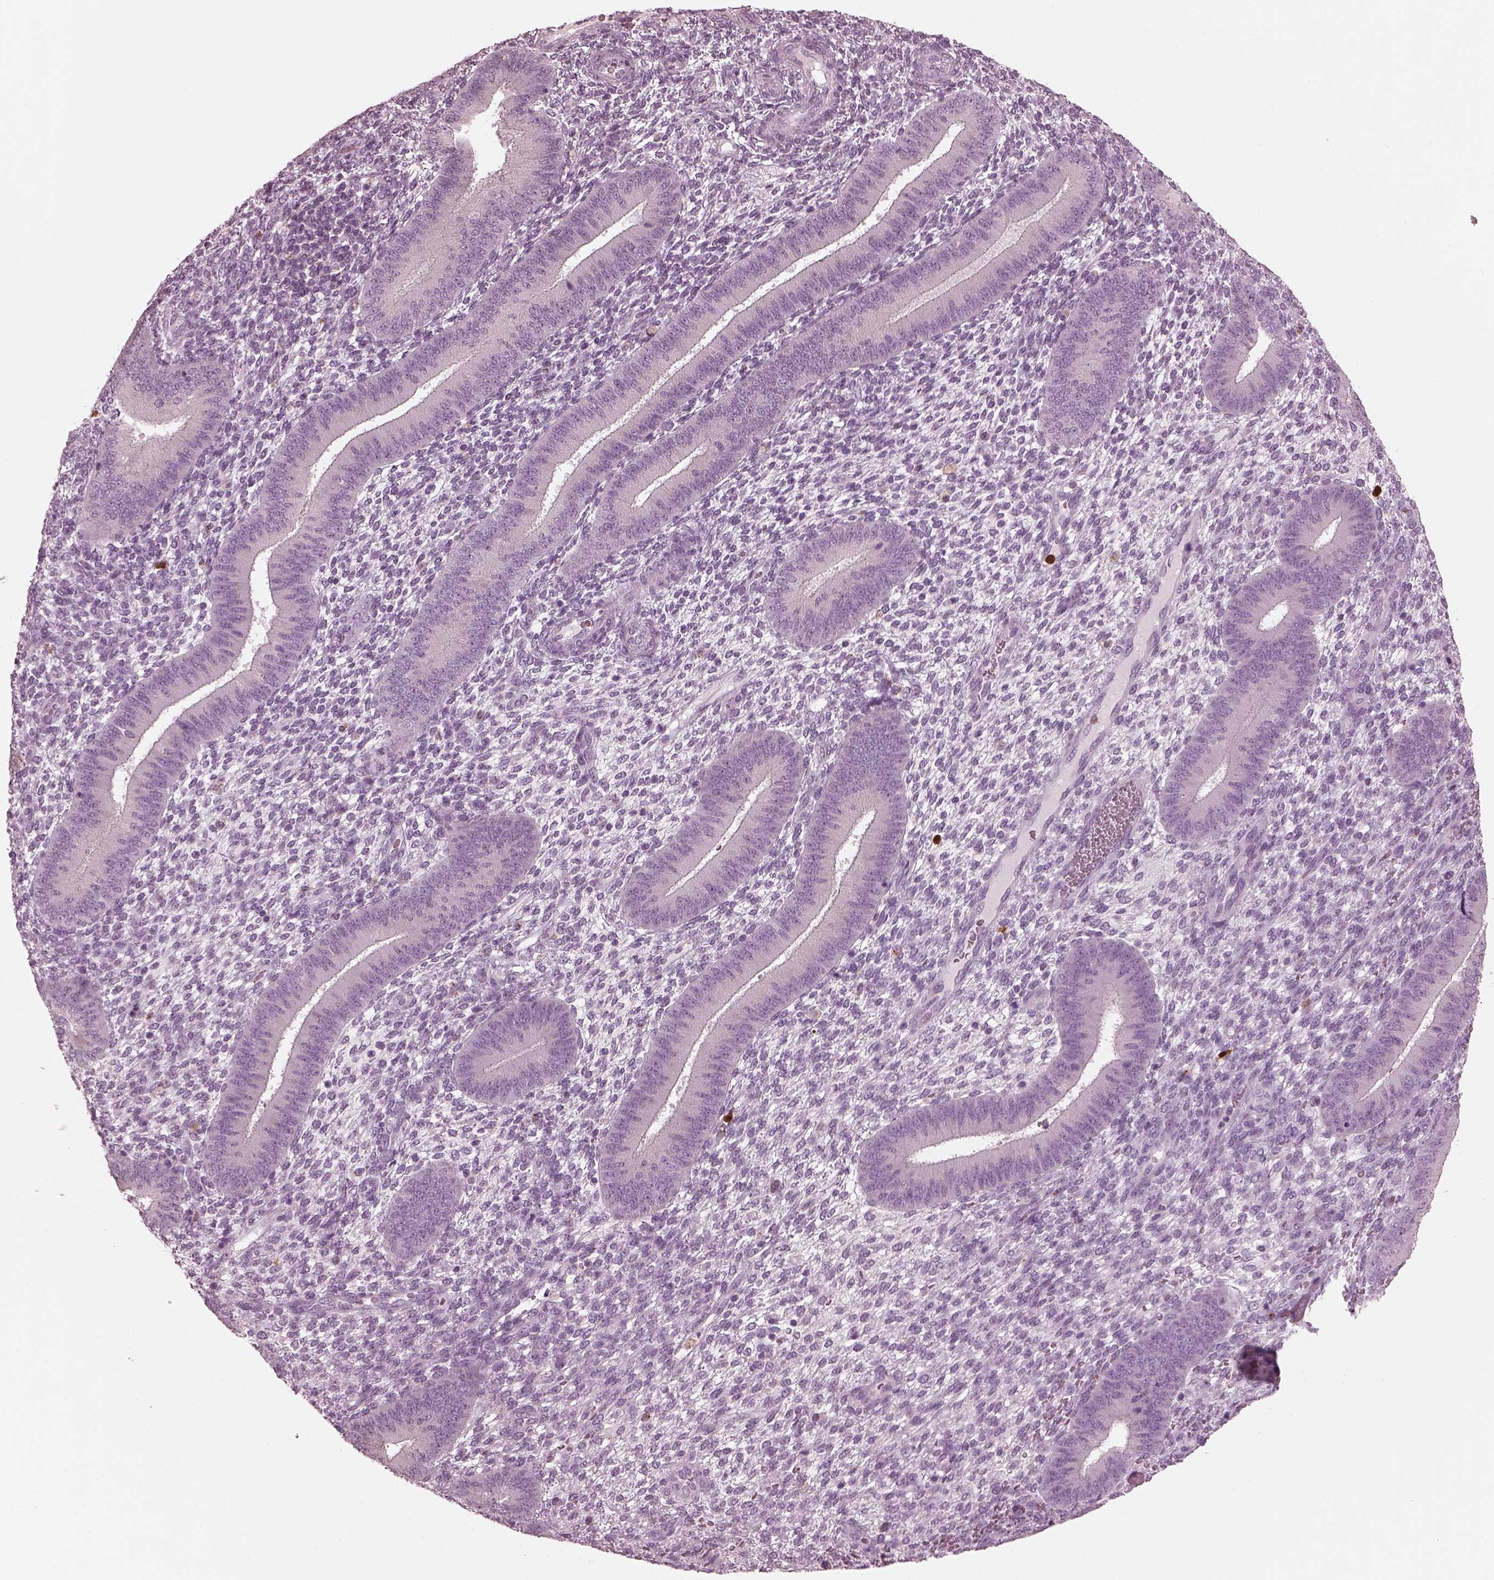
{"staining": {"intensity": "negative", "quantity": "none", "location": "none"}, "tissue": "endometrium", "cell_type": "Cells in endometrial stroma", "image_type": "normal", "snomed": [{"axis": "morphology", "description": "Normal tissue, NOS"}, {"axis": "topography", "description": "Endometrium"}], "caption": "High power microscopy histopathology image of an immunohistochemistry (IHC) histopathology image of normal endometrium, revealing no significant positivity in cells in endometrial stroma.", "gene": "SLAMF8", "patient": {"sex": "female", "age": 39}}